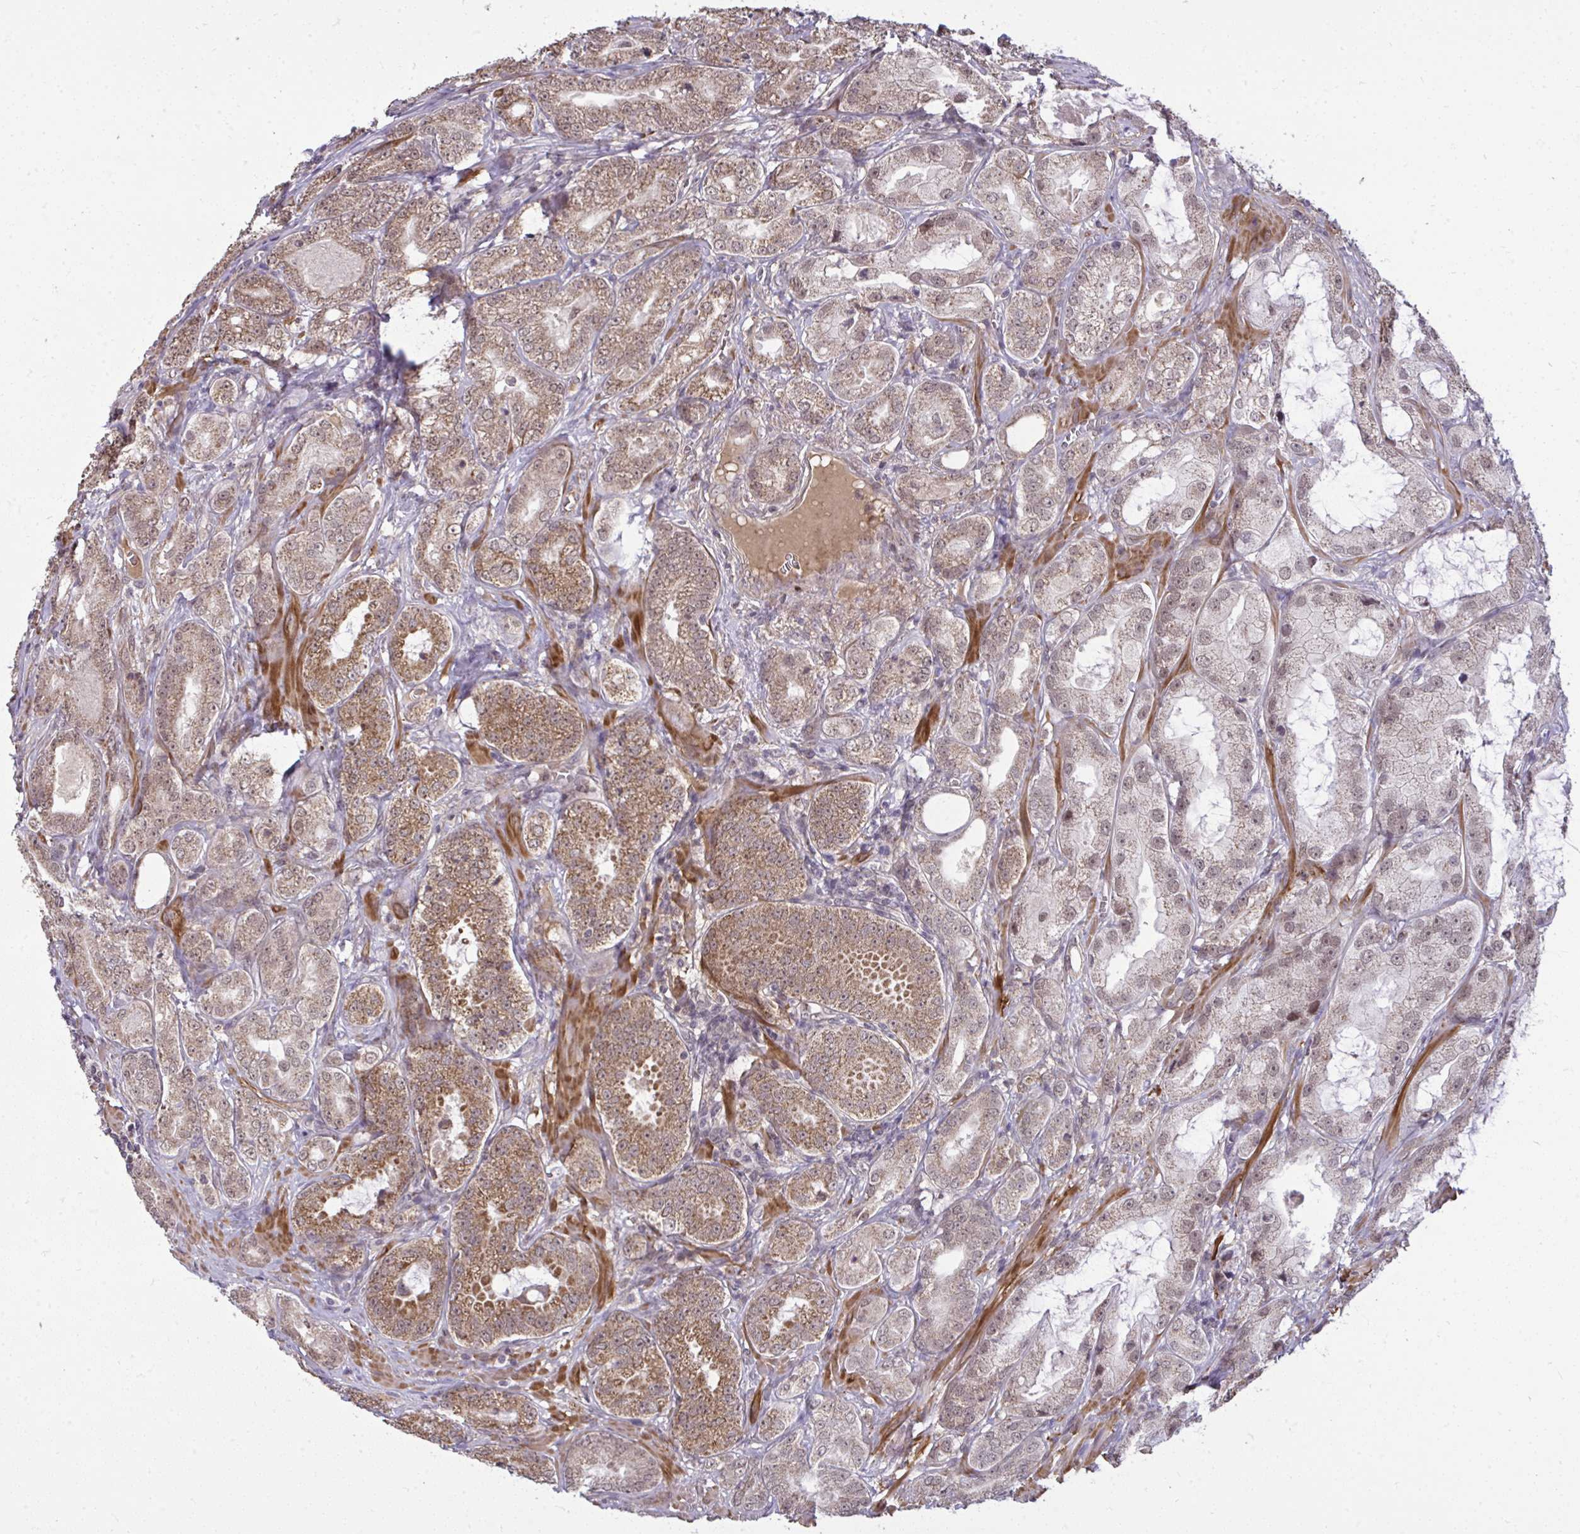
{"staining": {"intensity": "moderate", "quantity": ">75%", "location": "cytoplasmic/membranous,nuclear"}, "tissue": "prostate cancer", "cell_type": "Tumor cells", "image_type": "cancer", "snomed": [{"axis": "morphology", "description": "Adenocarcinoma, High grade"}, {"axis": "topography", "description": "Prostate"}], "caption": "Immunohistochemical staining of human prostate cancer (high-grade adenocarcinoma) displays medium levels of moderate cytoplasmic/membranous and nuclear positivity in approximately >75% of tumor cells. (DAB = brown stain, brightfield microscopy at high magnification).", "gene": "ZSCAN9", "patient": {"sex": "male", "age": 64}}